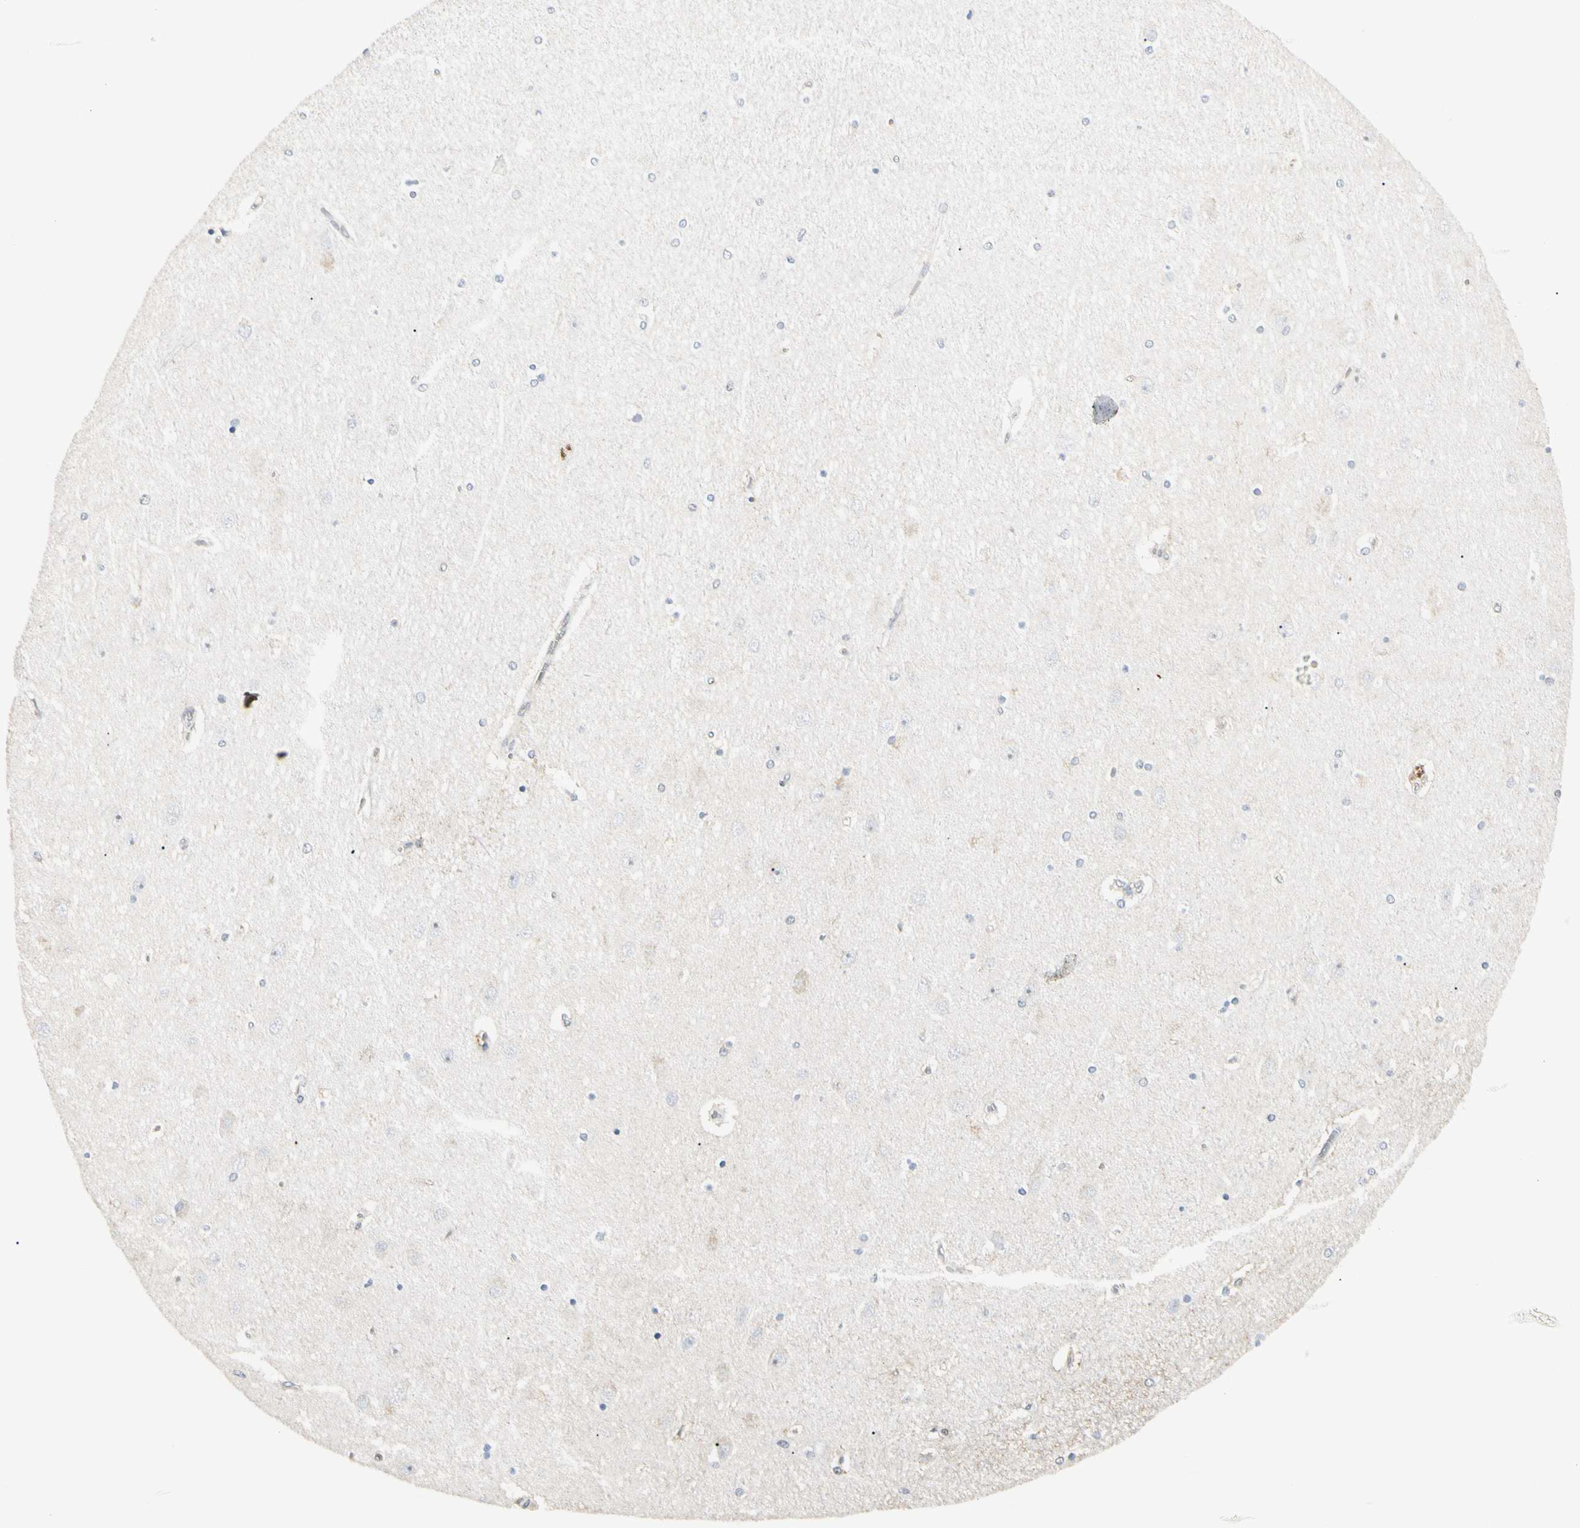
{"staining": {"intensity": "negative", "quantity": "none", "location": "none"}, "tissue": "hippocampus", "cell_type": "Glial cells", "image_type": "normal", "snomed": [{"axis": "morphology", "description": "Normal tissue, NOS"}, {"axis": "topography", "description": "Hippocampus"}], "caption": "Immunohistochemistry image of normal human hippocampus stained for a protein (brown), which reveals no staining in glial cells.", "gene": "GREM1", "patient": {"sex": "female", "age": 54}}